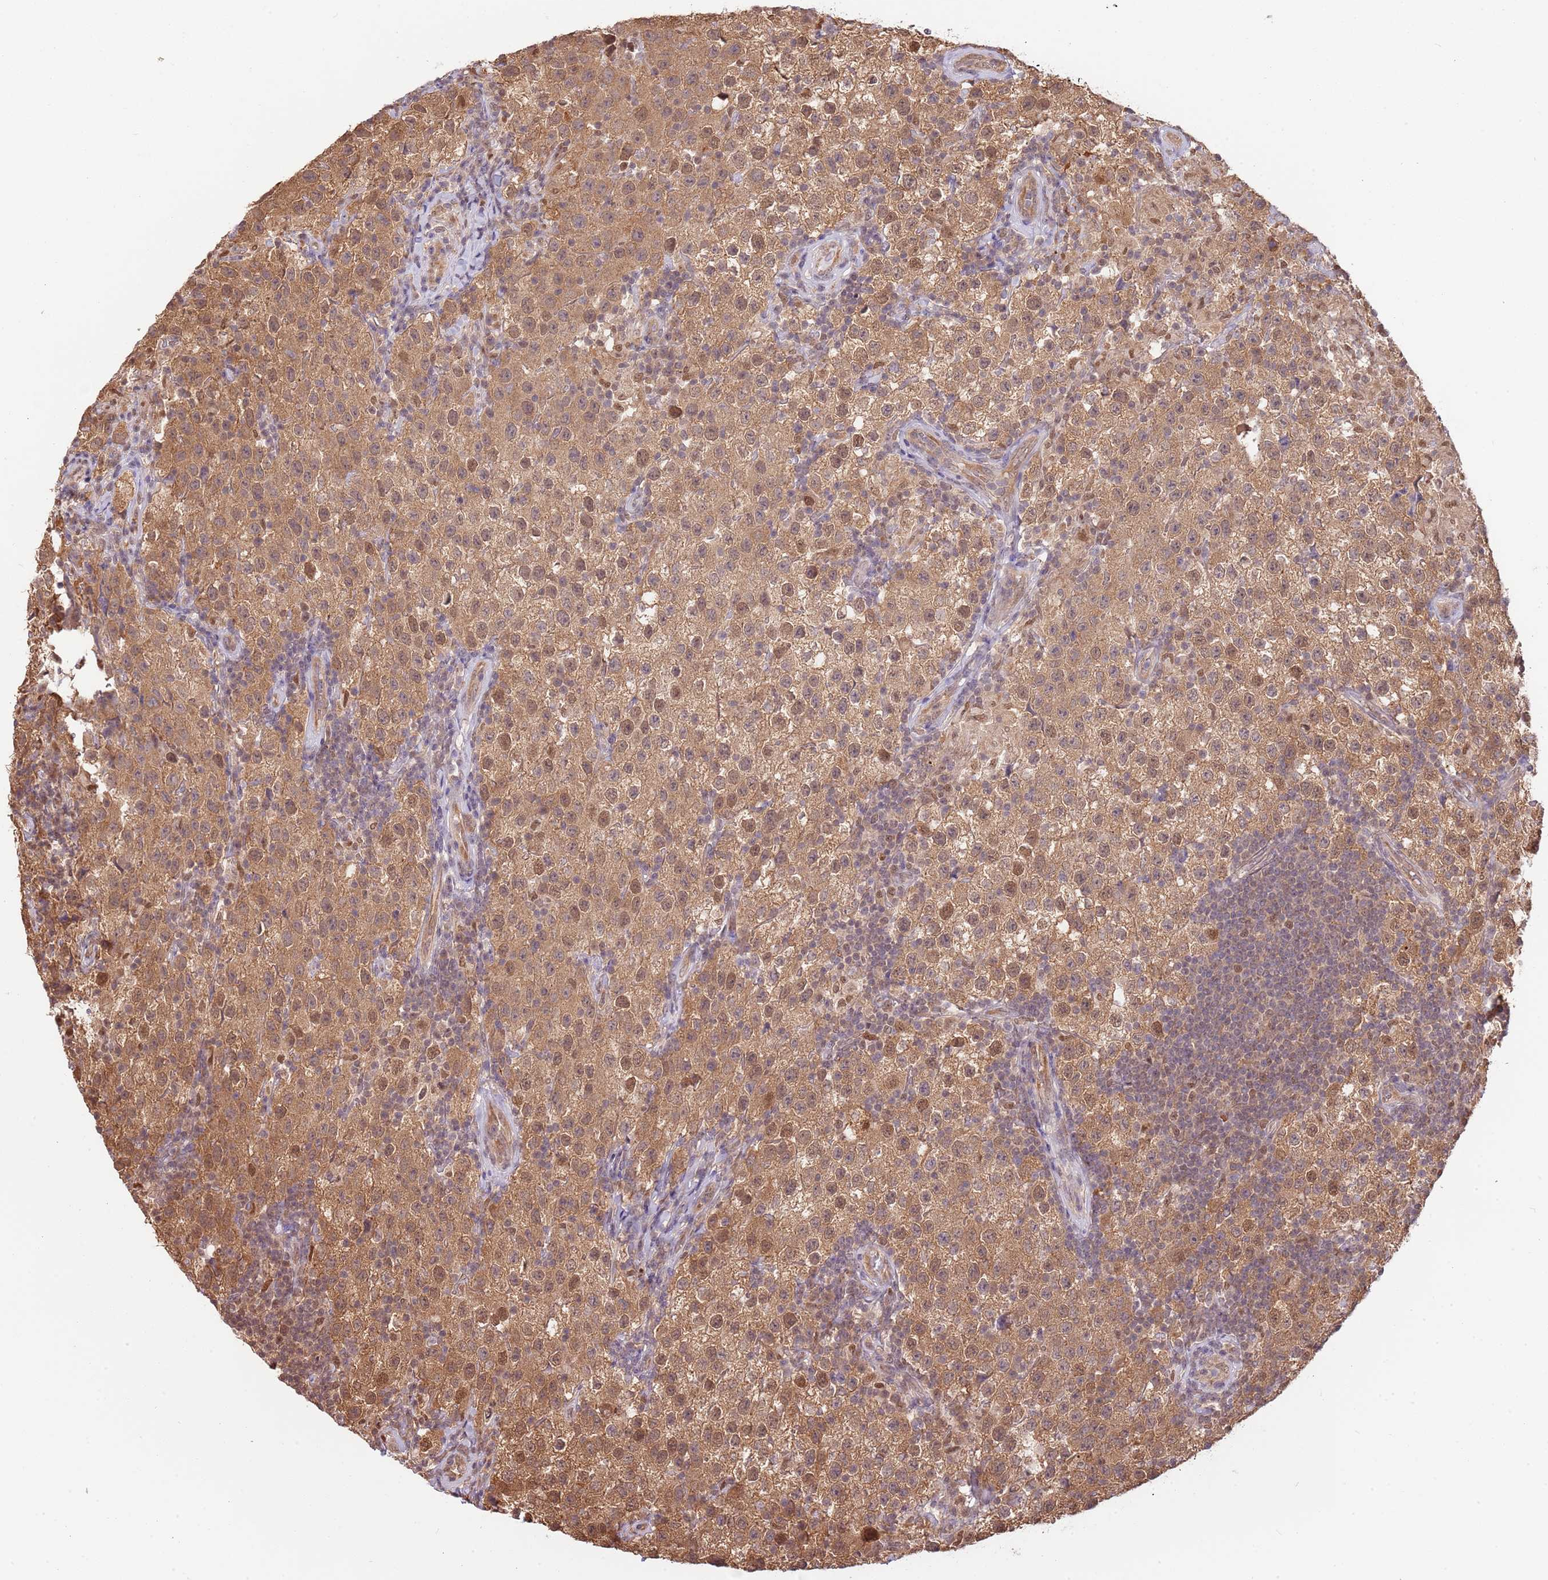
{"staining": {"intensity": "moderate", "quantity": ">75%", "location": "cytoplasmic/membranous,nuclear"}, "tissue": "testis cancer", "cell_type": "Tumor cells", "image_type": "cancer", "snomed": [{"axis": "morphology", "description": "Seminoma, NOS"}, {"axis": "morphology", "description": "Carcinoma, Embryonal, NOS"}, {"axis": "topography", "description": "Testis"}], "caption": "IHC histopathology image of human embryonal carcinoma (testis) stained for a protein (brown), which reveals medium levels of moderate cytoplasmic/membranous and nuclear positivity in approximately >75% of tumor cells.", "gene": "PLSCR5", "patient": {"sex": "male", "age": 41}}